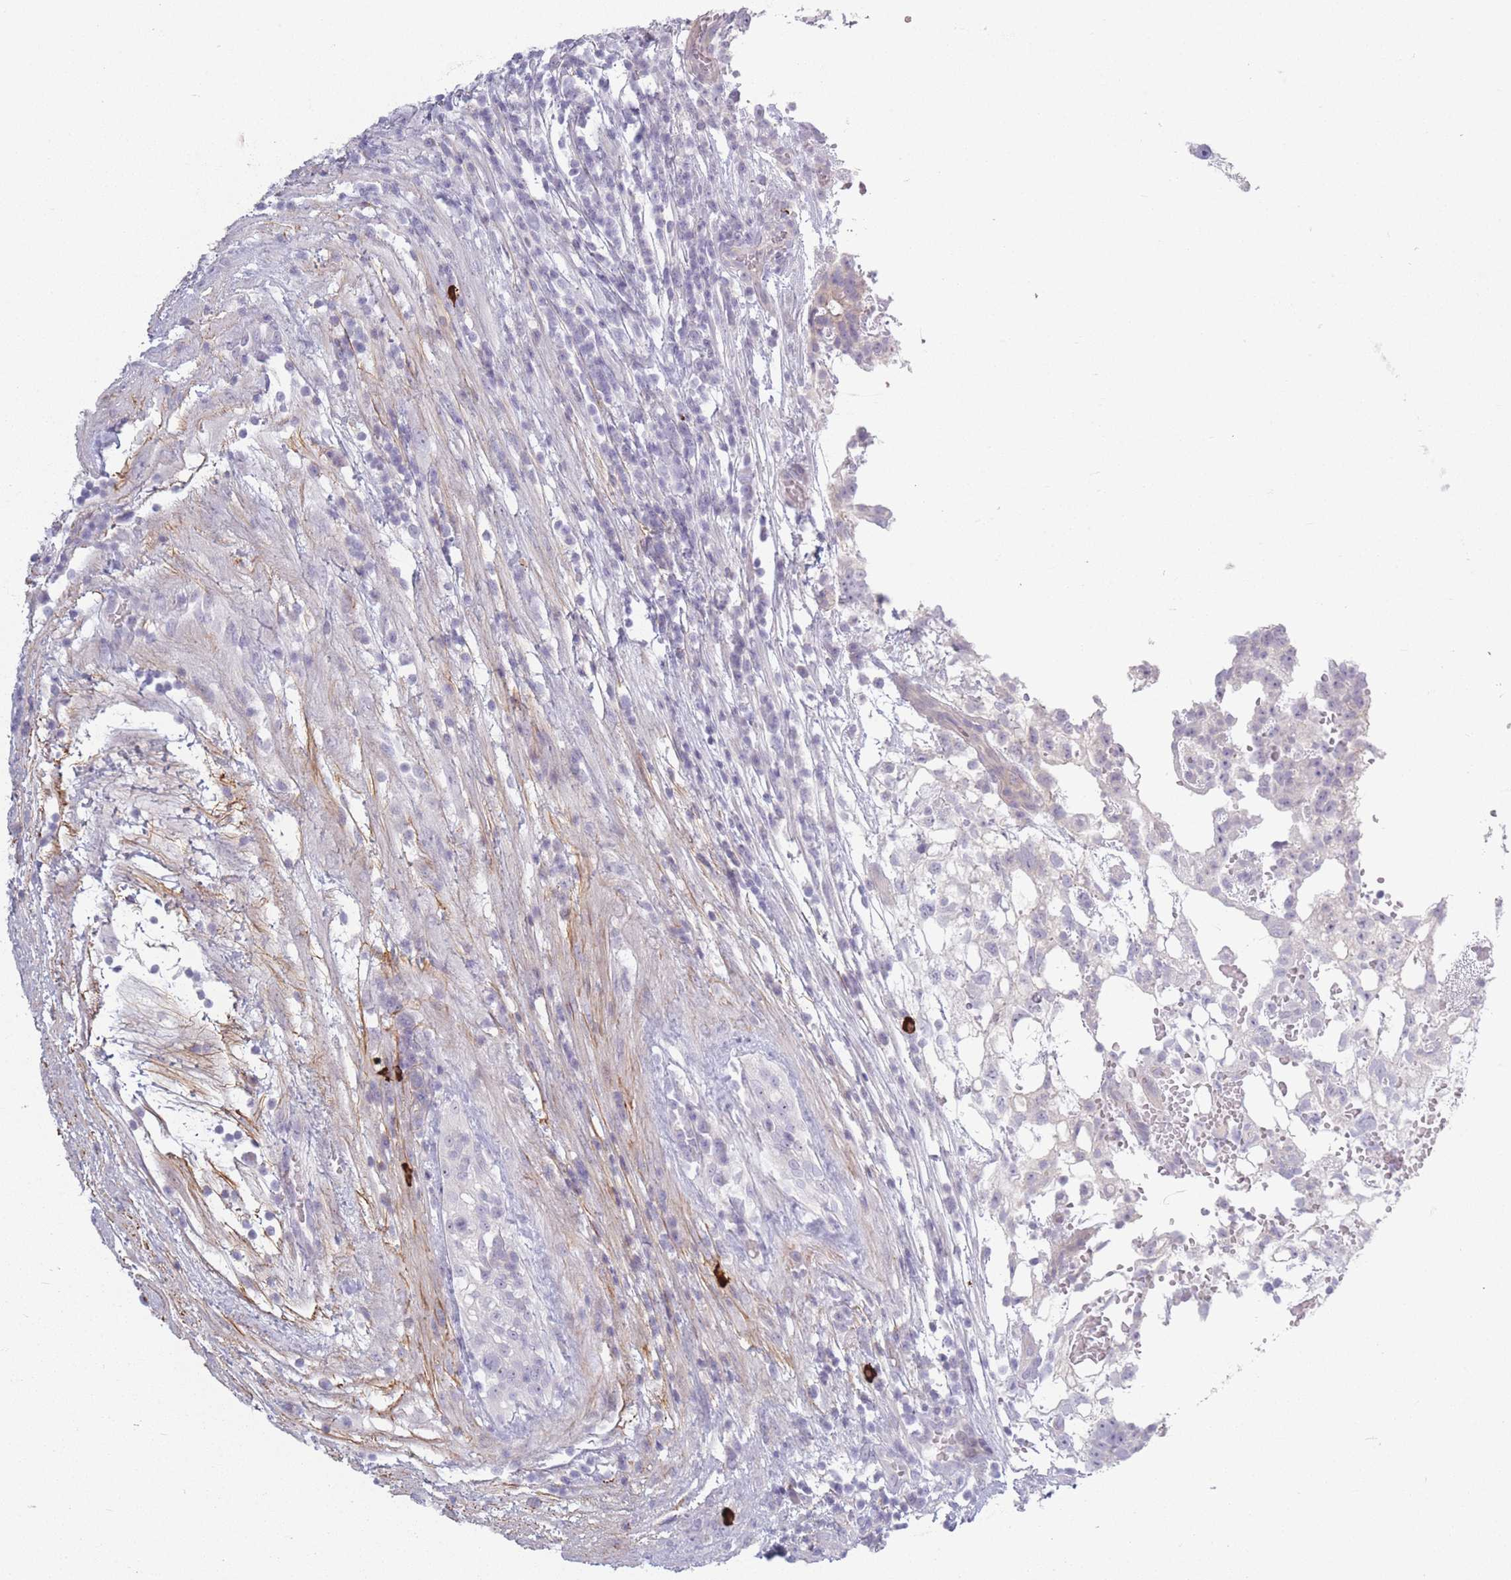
{"staining": {"intensity": "negative", "quantity": "none", "location": "none"}, "tissue": "testis cancer", "cell_type": "Tumor cells", "image_type": "cancer", "snomed": [{"axis": "morphology", "description": "Normal tissue, NOS"}, {"axis": "morphology", "description": "Carcinoma, Embryonal, NOS"}, {"axis": "topography", "description": "Testis"}], "caption": "Immunohistochemical staining of testis cancer shows no significant staining in tumor cells. (DAB (3,3'-diaminobenzidine) immunohistochemistry (IHC), high magnification).", "gene": "PLEKHG2", "patient": {"sex": "male", "age": 32}}